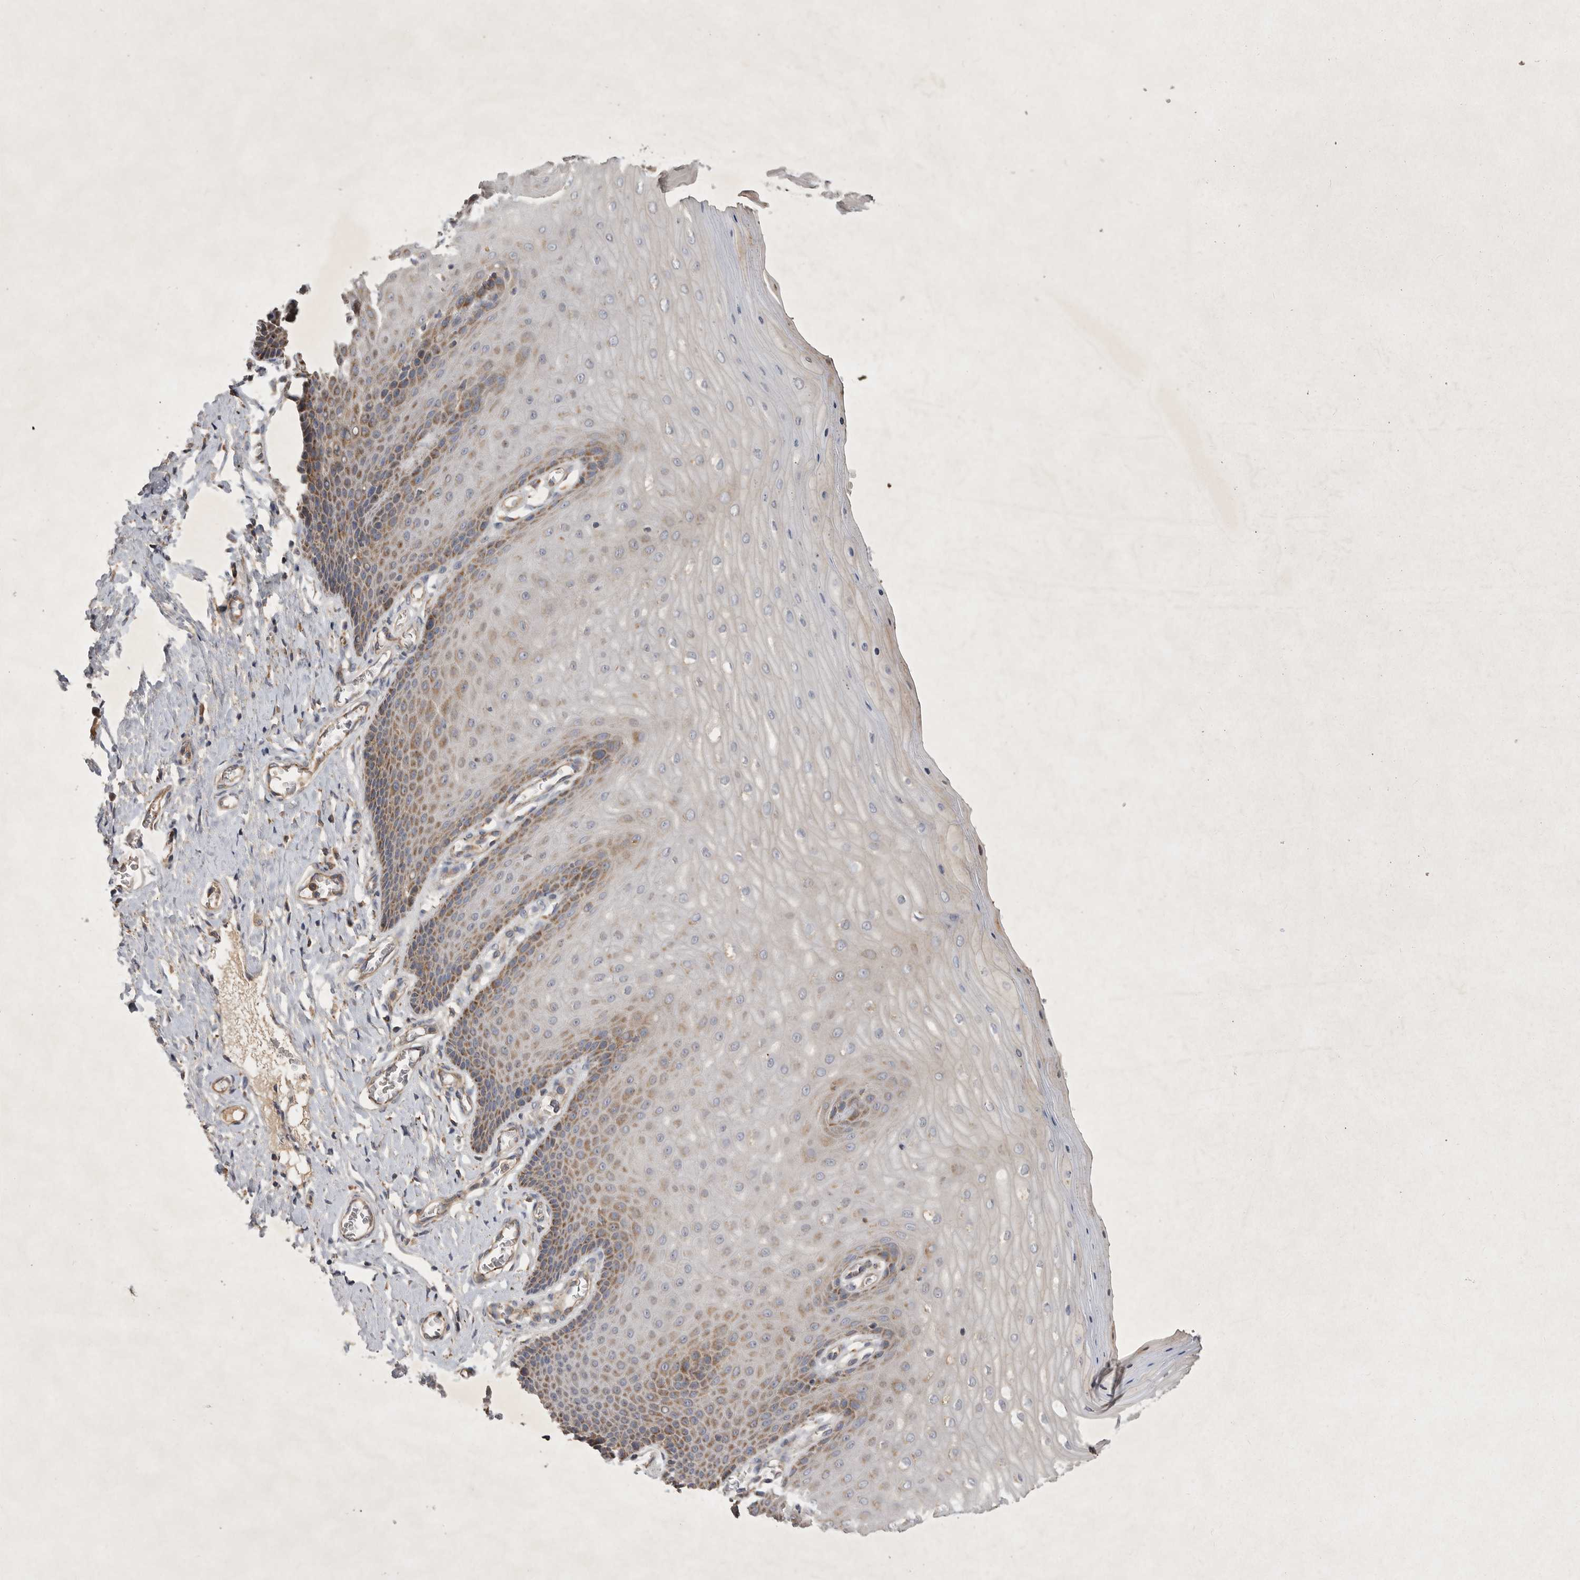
{"staining": {"intensity": "moderate", "quantity": ">75%", "location": "cytoplasmic/membranous"}, "tissue": "cervix", "cell_type": "Glandular cells", "image_type": "normal", "snomed": [{"axis": "morphology", "description": "Normal tissue, NOS"}, {"axis": "topography", "description": "Cervix"}], "caption": "Immunohistochemistry (DAB (3,3'-diaminobenzidine)) staining of unremarkable cervix demonstrates moderate cytoplasmic/membranous protein staining in about >75% of glandular cells. Ihc stains the protein of interest in brown and the nuclei are stained blue.", "gene": "MRPL41", "patient": {"sex": "female", "age": 55}}